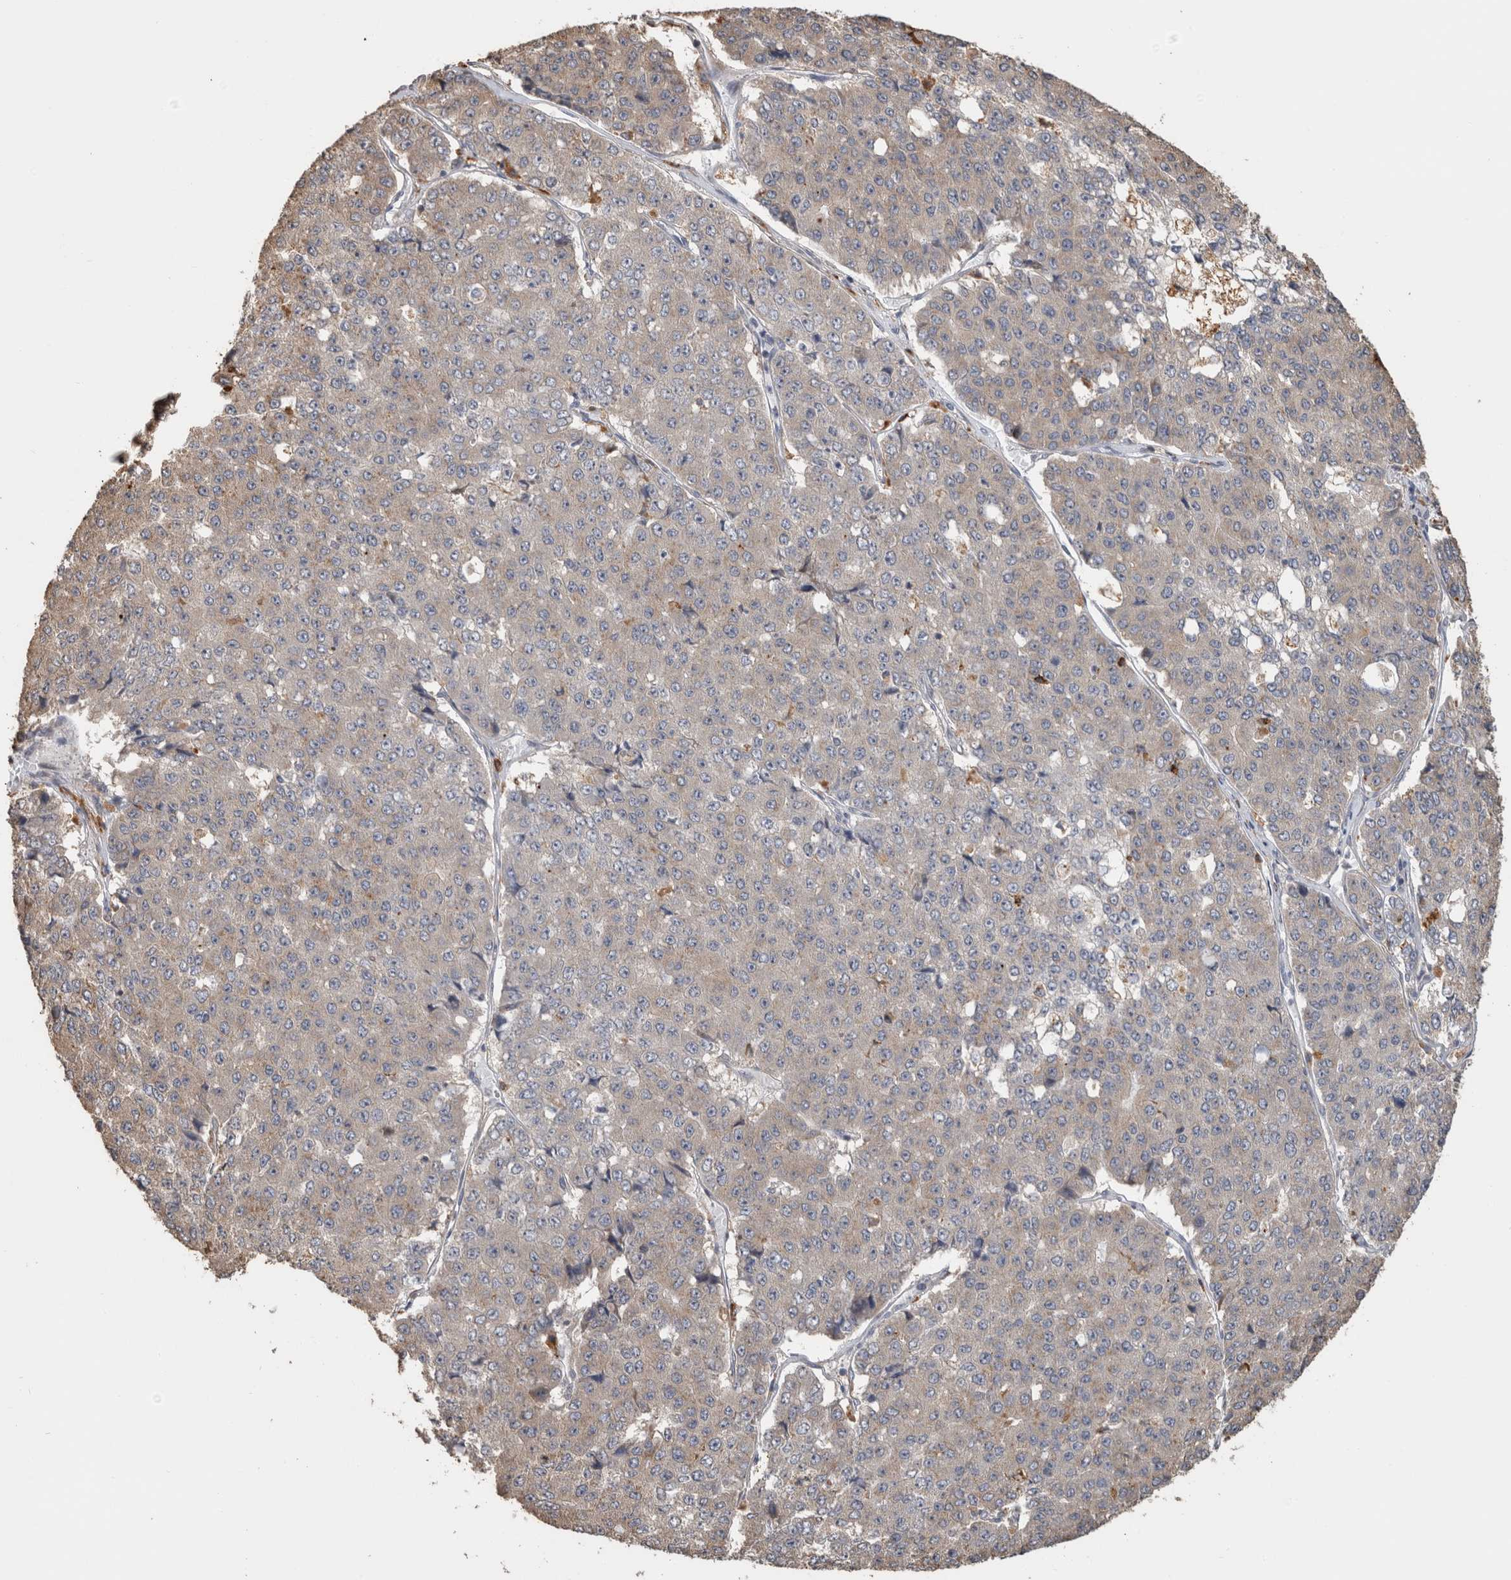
{"staining": {"intensity": "weak", "quantity": "25%-75%", "location": "cytoplasmic/membranous"}, "tissue": "pancreatic cancer", "cell_type": "Tumor cells", "image_type": "cancer", "snomed": [{"axis": "morphology", "description": "Adenocarcinoma, NOS"}, {"axis": "topography", "description": "Pancreas"}], "caption": "About 25%-75% of tumor cells in human adenocarcinoma (pancreatic) exhibit weak cytoplasmic/membranous protein staining as visualized by brown immunohistochemical staining.", "gene": "CLIP1", "patient": {"sex": "male", "age": 50}}